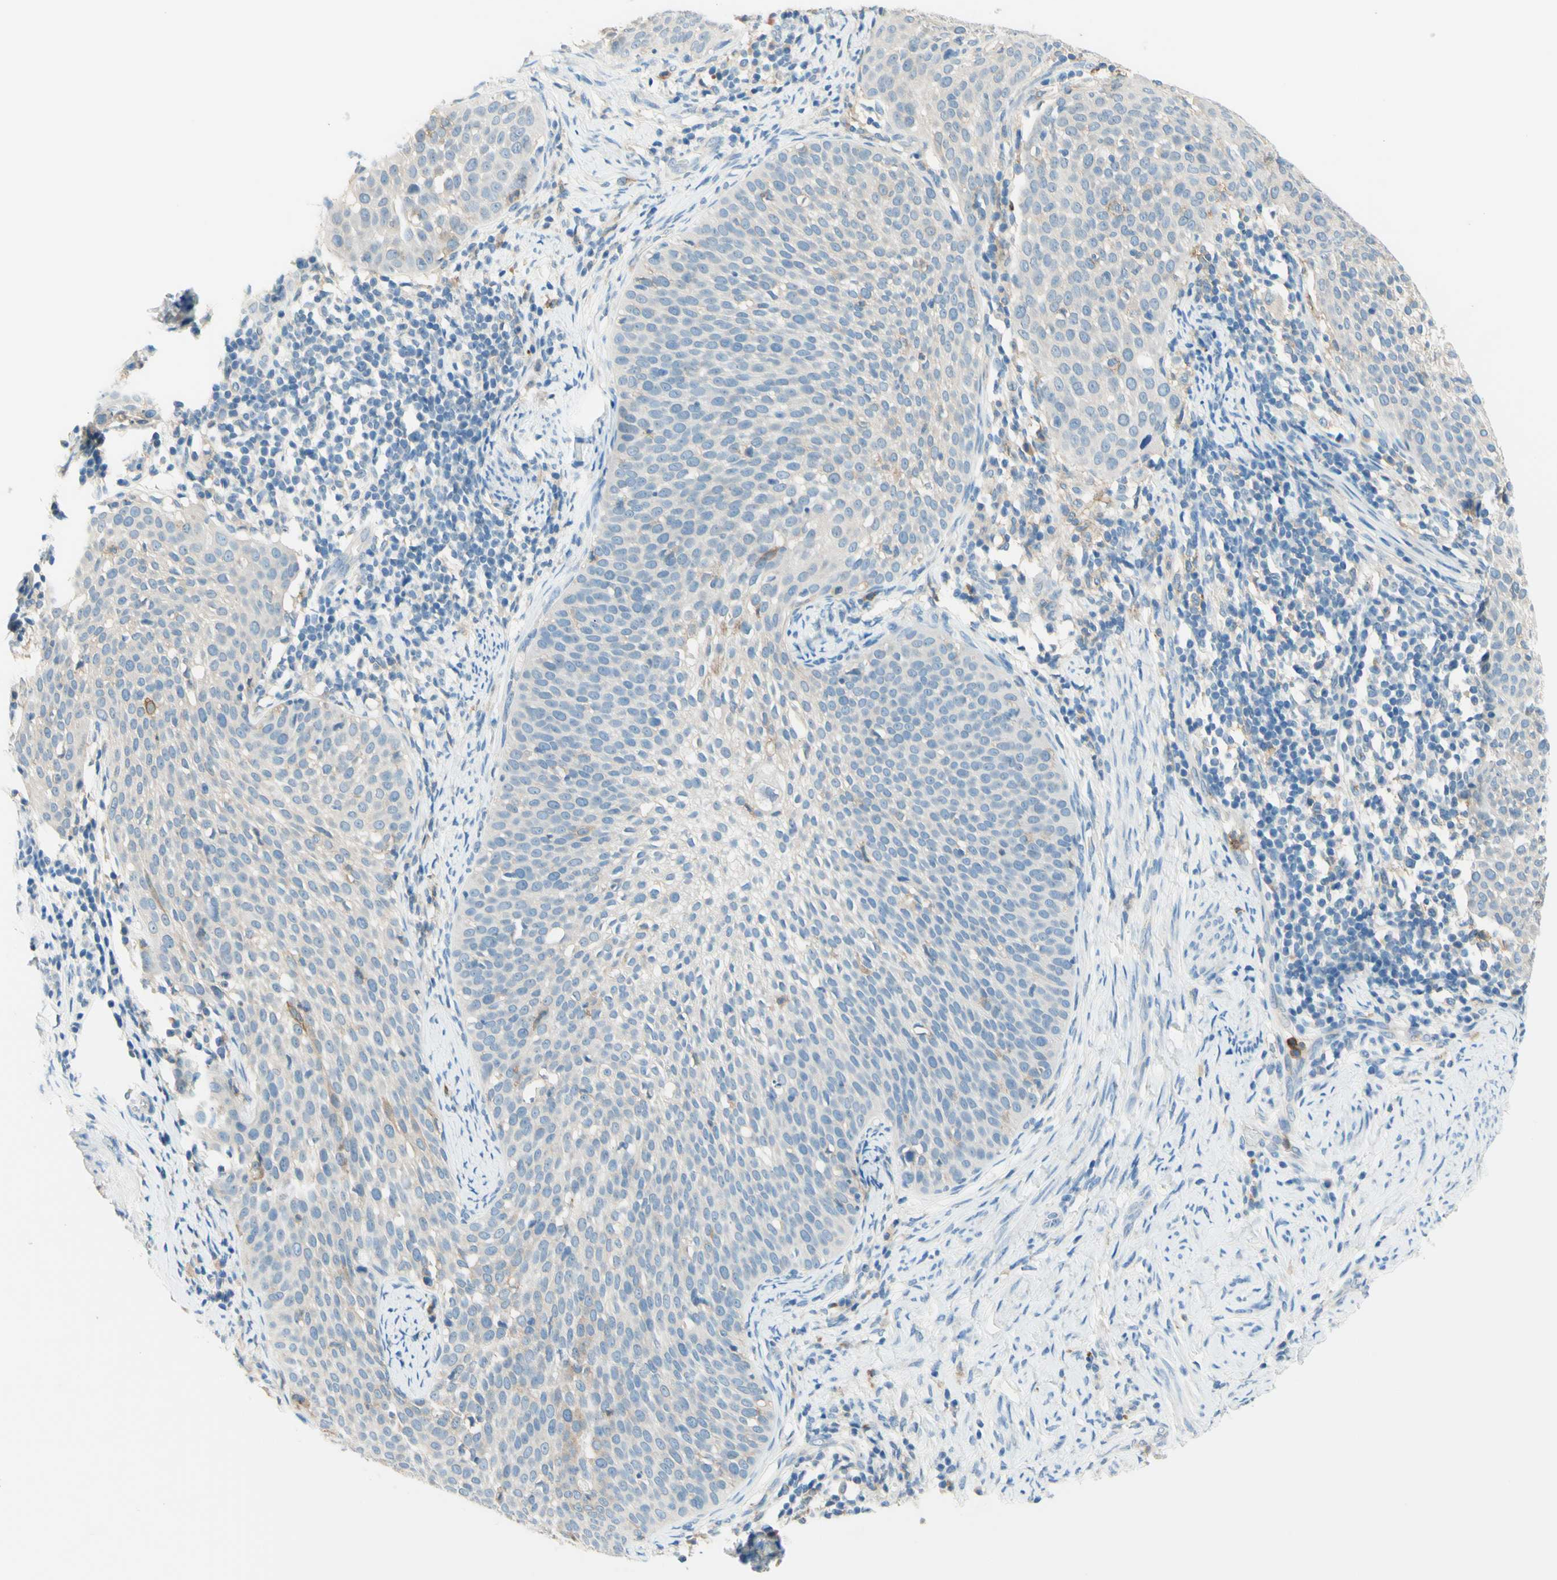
{"staining": {"intensity": "weak", "quantity": "<25%", "location": "cytoplasmic/membranous"}, "tissue": "cervical cancer", "cell_type": "Tumor cells", "image_type": "cancer", "snomed": [{"axis": "morphology", "description": "Squamous cell carcinoma, NOS"}, {"axis": "topography", "description": "Cervix"}], "caption": "This photomicrograph is of squamous cell carcinoma (cervical) stained with immunohistochemistry to label a protein in brown with the nuclei are counter-stained blue. There is no positivity in tumor cells.", "gene": "SIGLEC9", "patient": {"sex": "female", "age": 51}}